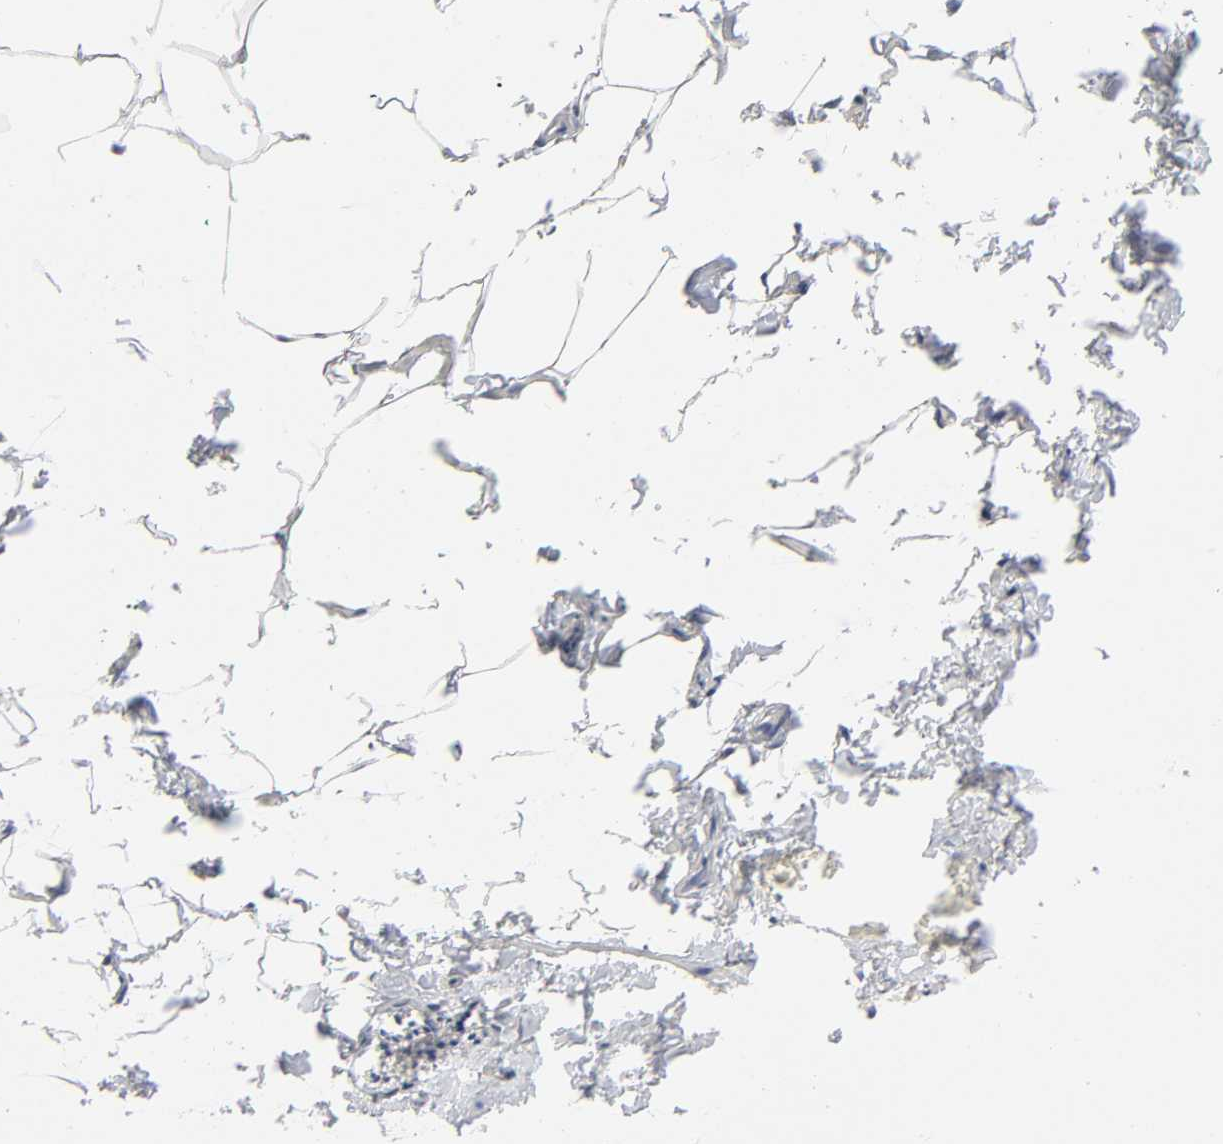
{"staining": {"intensity": "negative", "quantity": "none", "location": "none"}, "tissue": "adipose tissue", "cell_type": "Adipocytes", "image_type": "normal", "snomed": [{"axis": "morphology", "description": "Normal tissue, NOS"}, {"axis": "morphology", "description": "Urothelial carcinoma, High grade"}, {"axis": "topography", "description": "Vascular tissue"}, {"axis": "topography", "description": "Urinary bladder"}], "caption": "DAB (3,3'-diaminobenzidine) immunohistochemical staining of normal adipose tissue exhibits no significant staining in adipocytes. Nuclei are stained in blue.", "gene": "AOPEP", "patient": {"sex": "female", "age": 56}}